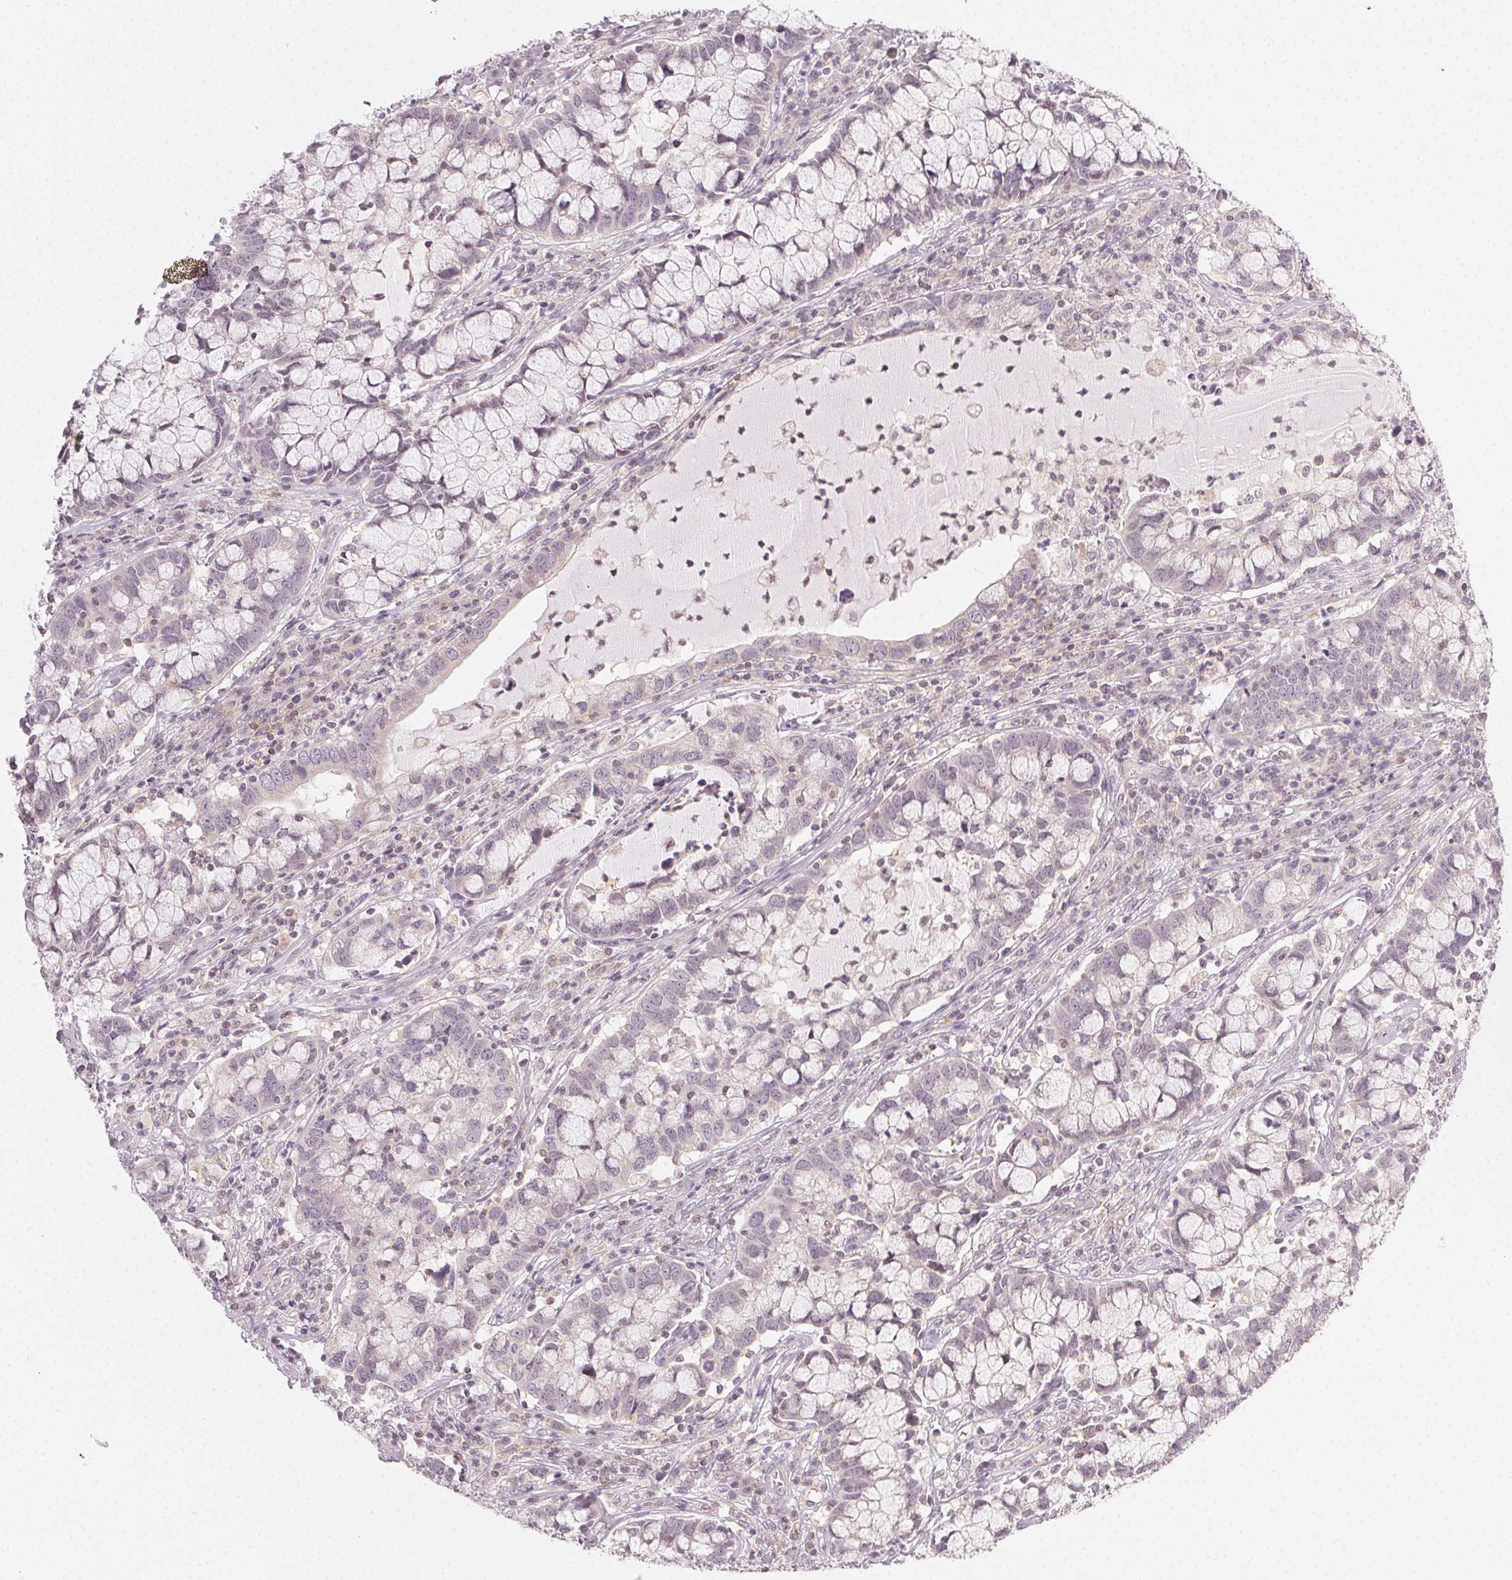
{"staining": {"intensity": "negative", "quantity": "none", "location": "none"}, "tissue": "cervical cancer", "cell_type": "Tumor cells", "image_type": "cancer", "snomed": [{"axis": "morphology", "description": "Adenocarcinoma, NOS"}, {"axis": "topography", "description": "Cervix"}], "caption": "Image shows no significant protein positivity in tumor cells of adenocarcinoma (cervical).", "gene": "NCOA4", "patient": {"sex": "female", "age": 40}}